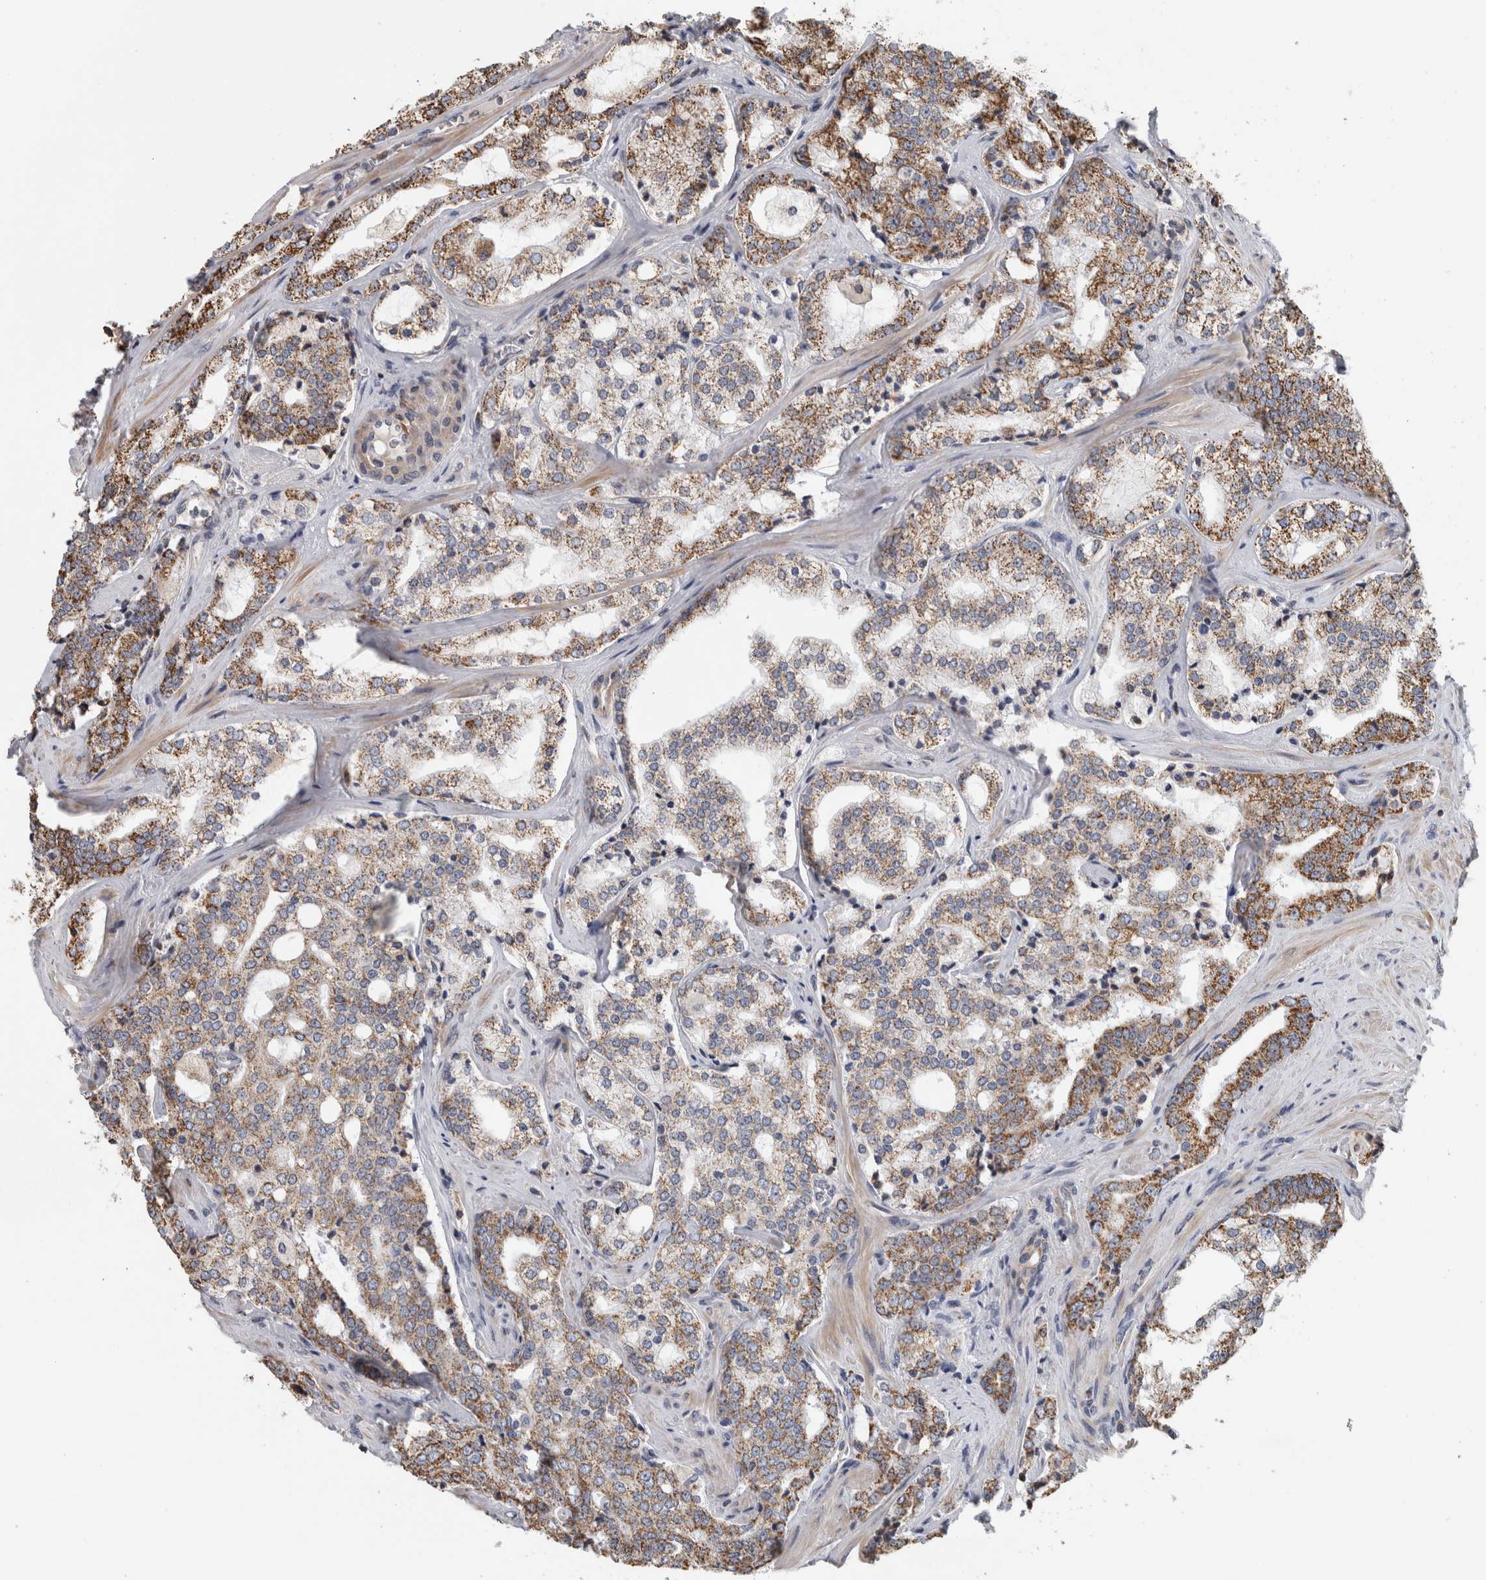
{"staining": {"intensity": "moderate", "quantity": ">75%", "location": "cytoplasmic/membranous"}, "tissue": "prostate cancer", "cell_type": "Tumor cells", "image_type": "cancer", "snomed": [{"axis": "morphology", "description": "Adenocarcinoma, High grade"}, {"axis": "topography", "description": "Prostate"}], "caption": "Prostate cancer (high-grade adenocarcinoma) stained for a protein displays moderate cytoplasmic/membranous positivity in tumor cells.", "gene": "ST8SIA1", "patient": {"sex": "male", "age": 64}}